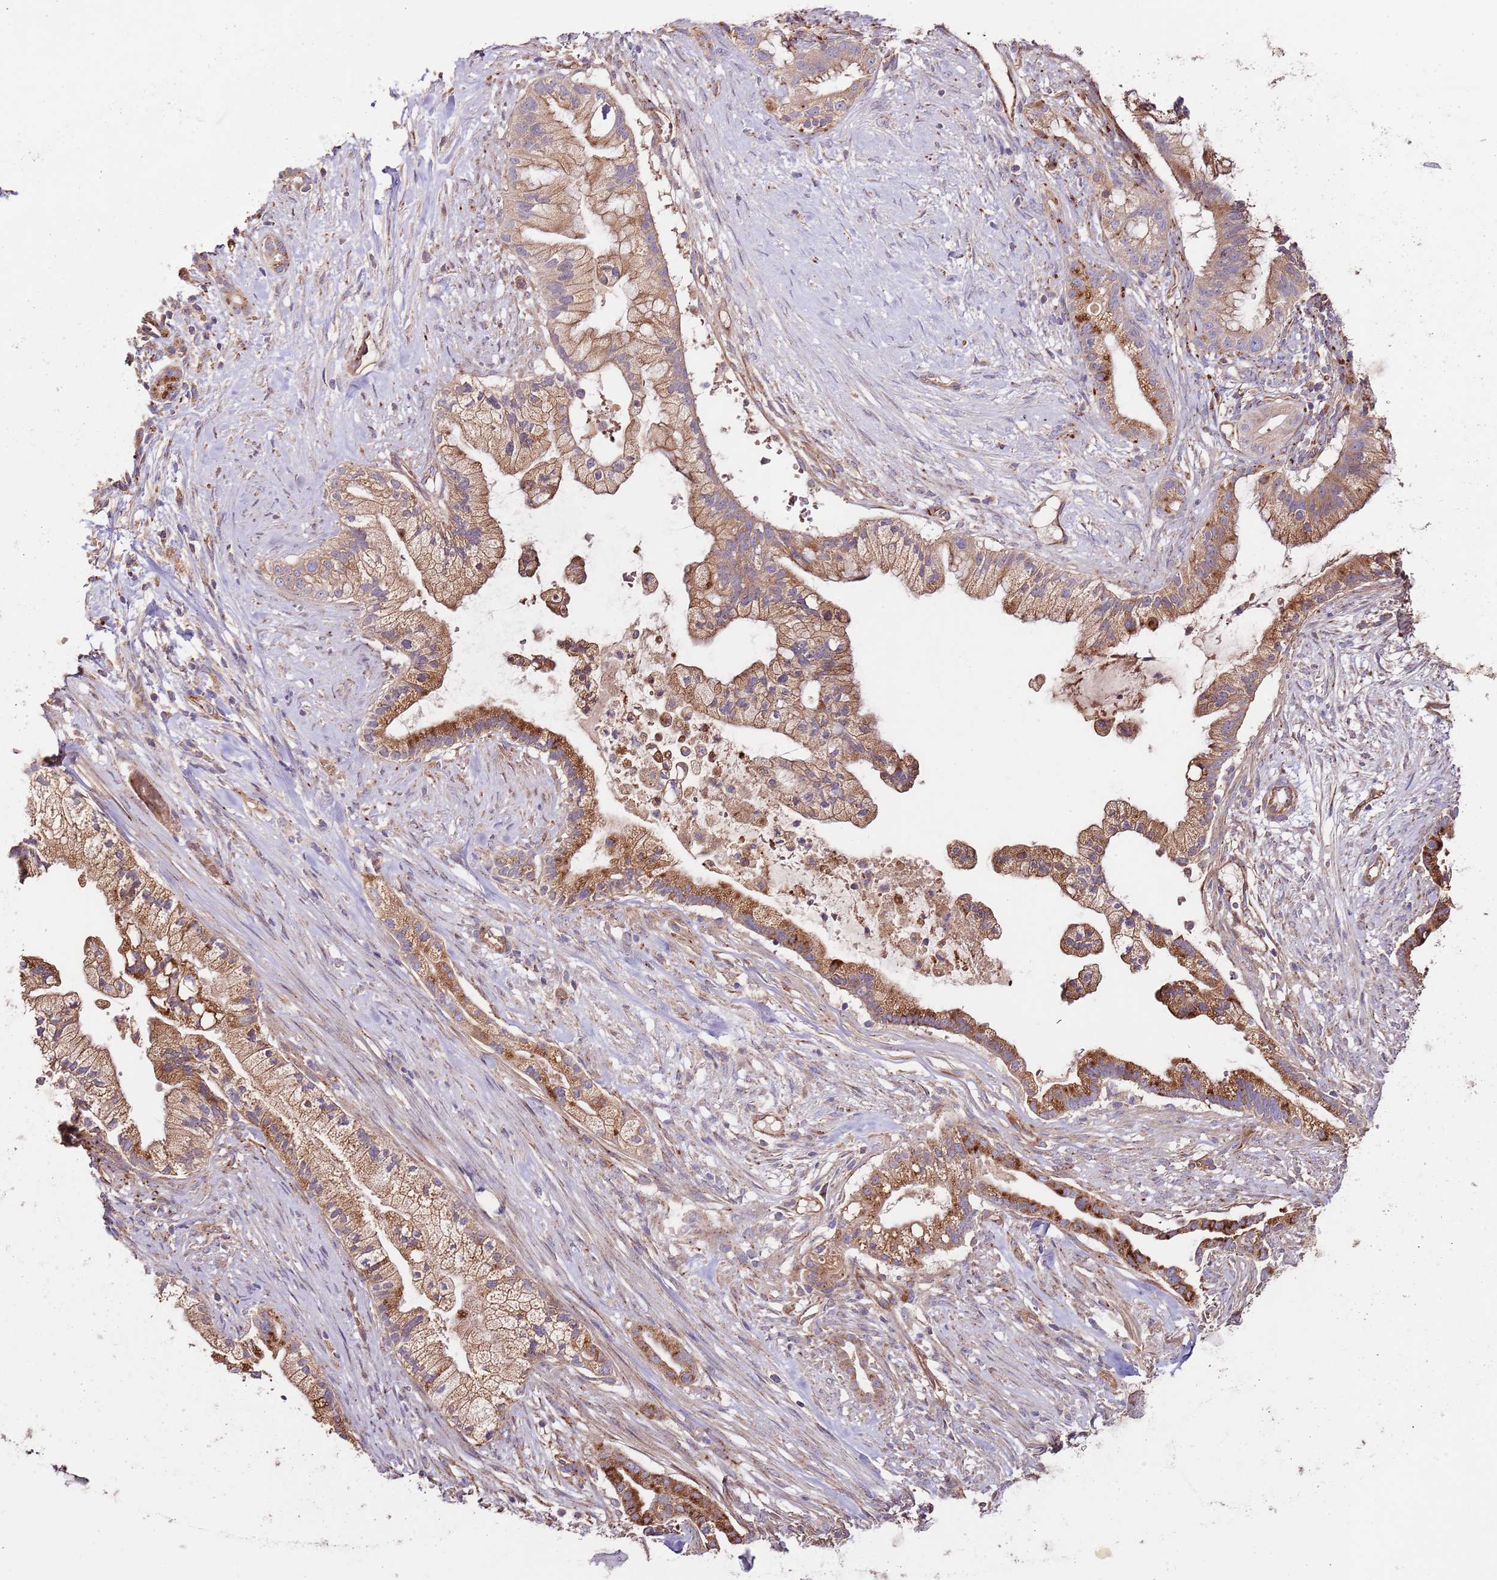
{"staining": {"intensity": "strong", "quantity": "25%-75%", "location": "cytoplasmic/membranous"}, "tissue": "pancreatic cancer", "cell_type": "Tumor cells", "image_type": "cancer", "snomed": [{"axis": "morphology", "description": "Adenocarcinoma, NOS"}, {"axis": "topography", "description": "Pancreas"}], "caption": "Pancreatic adenocarcinoma stained with immunohistochemistry (IHC) shows strong cytoplasmic/membranous staining in approximately 25%-75% of tumor cells. Nuclei are stained in blue.", "gene": "DOCK6", "patient": {"sex": "male", "age": 44}}